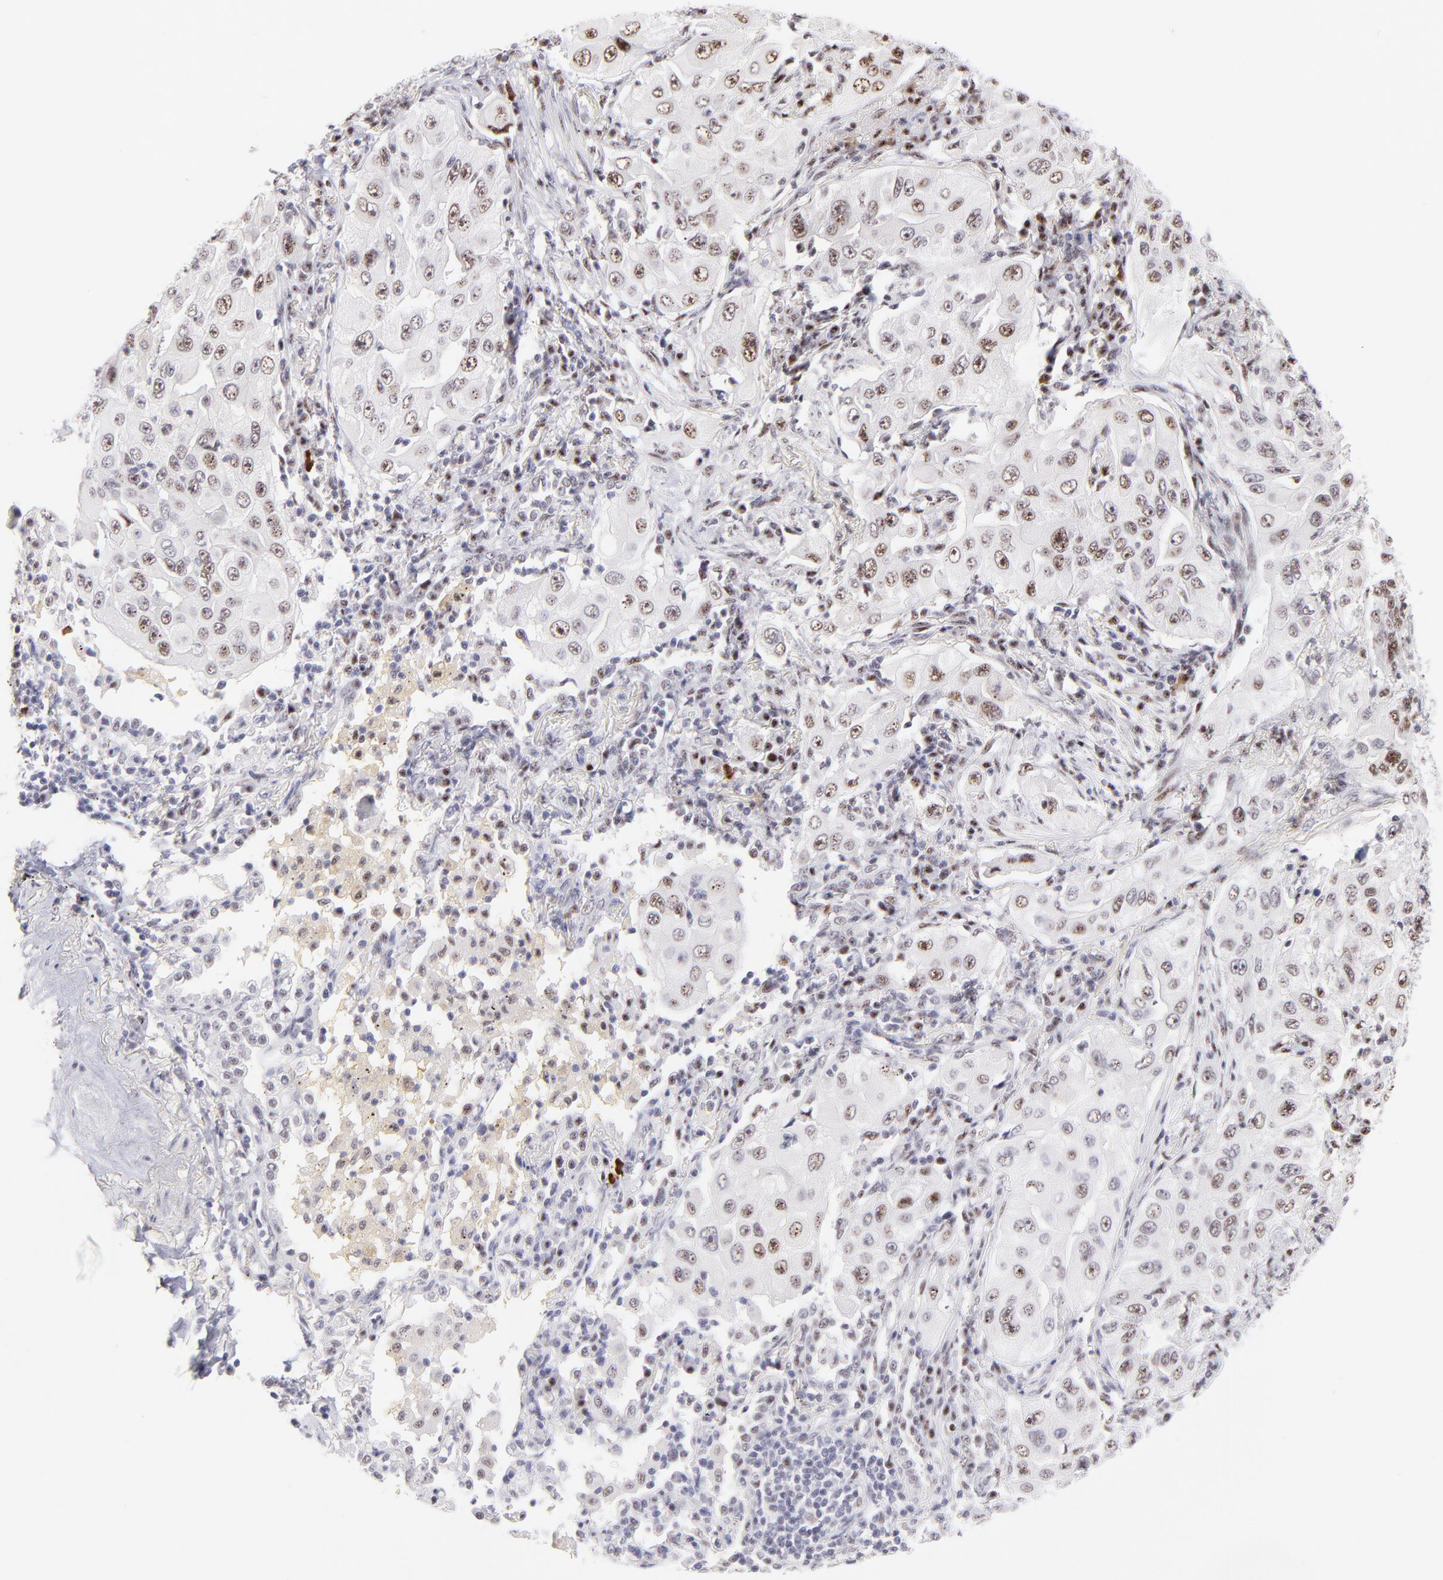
{"staining": {"intensity": "moderate", "quantity": "25%-75%", "location": "nuclear"}, "tissue": "lung cancer", "cell_type": "Tumor cells", "image_type": "cancer", "snomed": [{"axis": "morphology", "description": "Adenocarcinoma, NOS"}, {"axis": "topography", "description": "Lung"}], "caption": "Immunohistochemical staining of lung cancer shows medium levels of moderate nuclear protein positivity in about 25%-75% of tumor cells.", "gene": "CDC25C", "patient": {"sex": "male", "age": 84}}